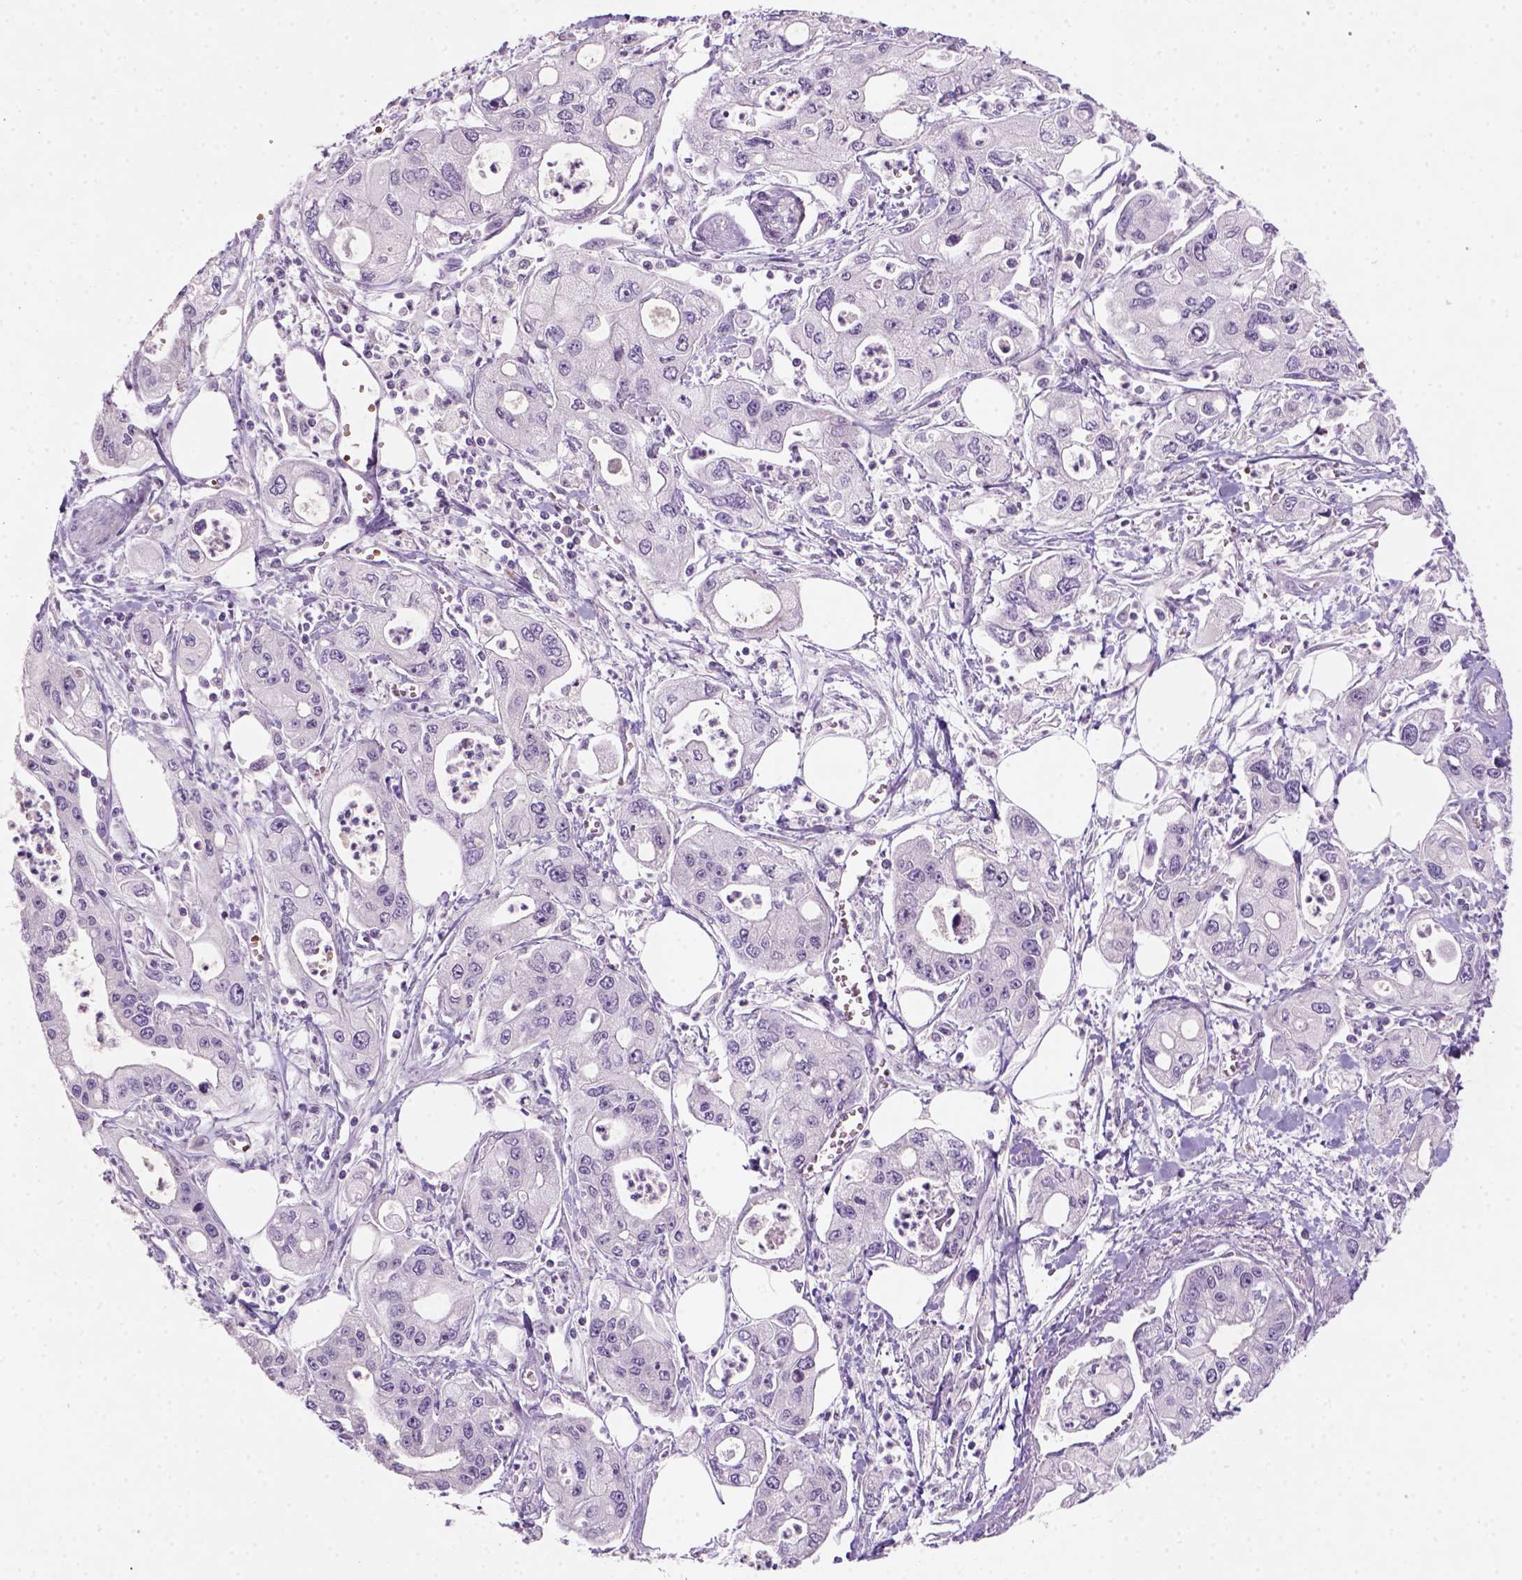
{"staining": {"intensity": "negative", "quantity": "none", "location": "none"}, "tissue": "pancreatic cancer", "cell_type": "Tumor cells", "image_type": "cancer", "snomed": [{"axis": "morphology", "description": "Adenocarcinoma, NOS"}, {"axis": "topography", "description": "Pancreas"}], "caption": "Pancreatic cancer (adenocarcinoma) stained for a protein using immunohistochemistry shows no expression tumor cells.", "gene": "ZMAT4", "patient": {"sex": "male", "age": 70}}